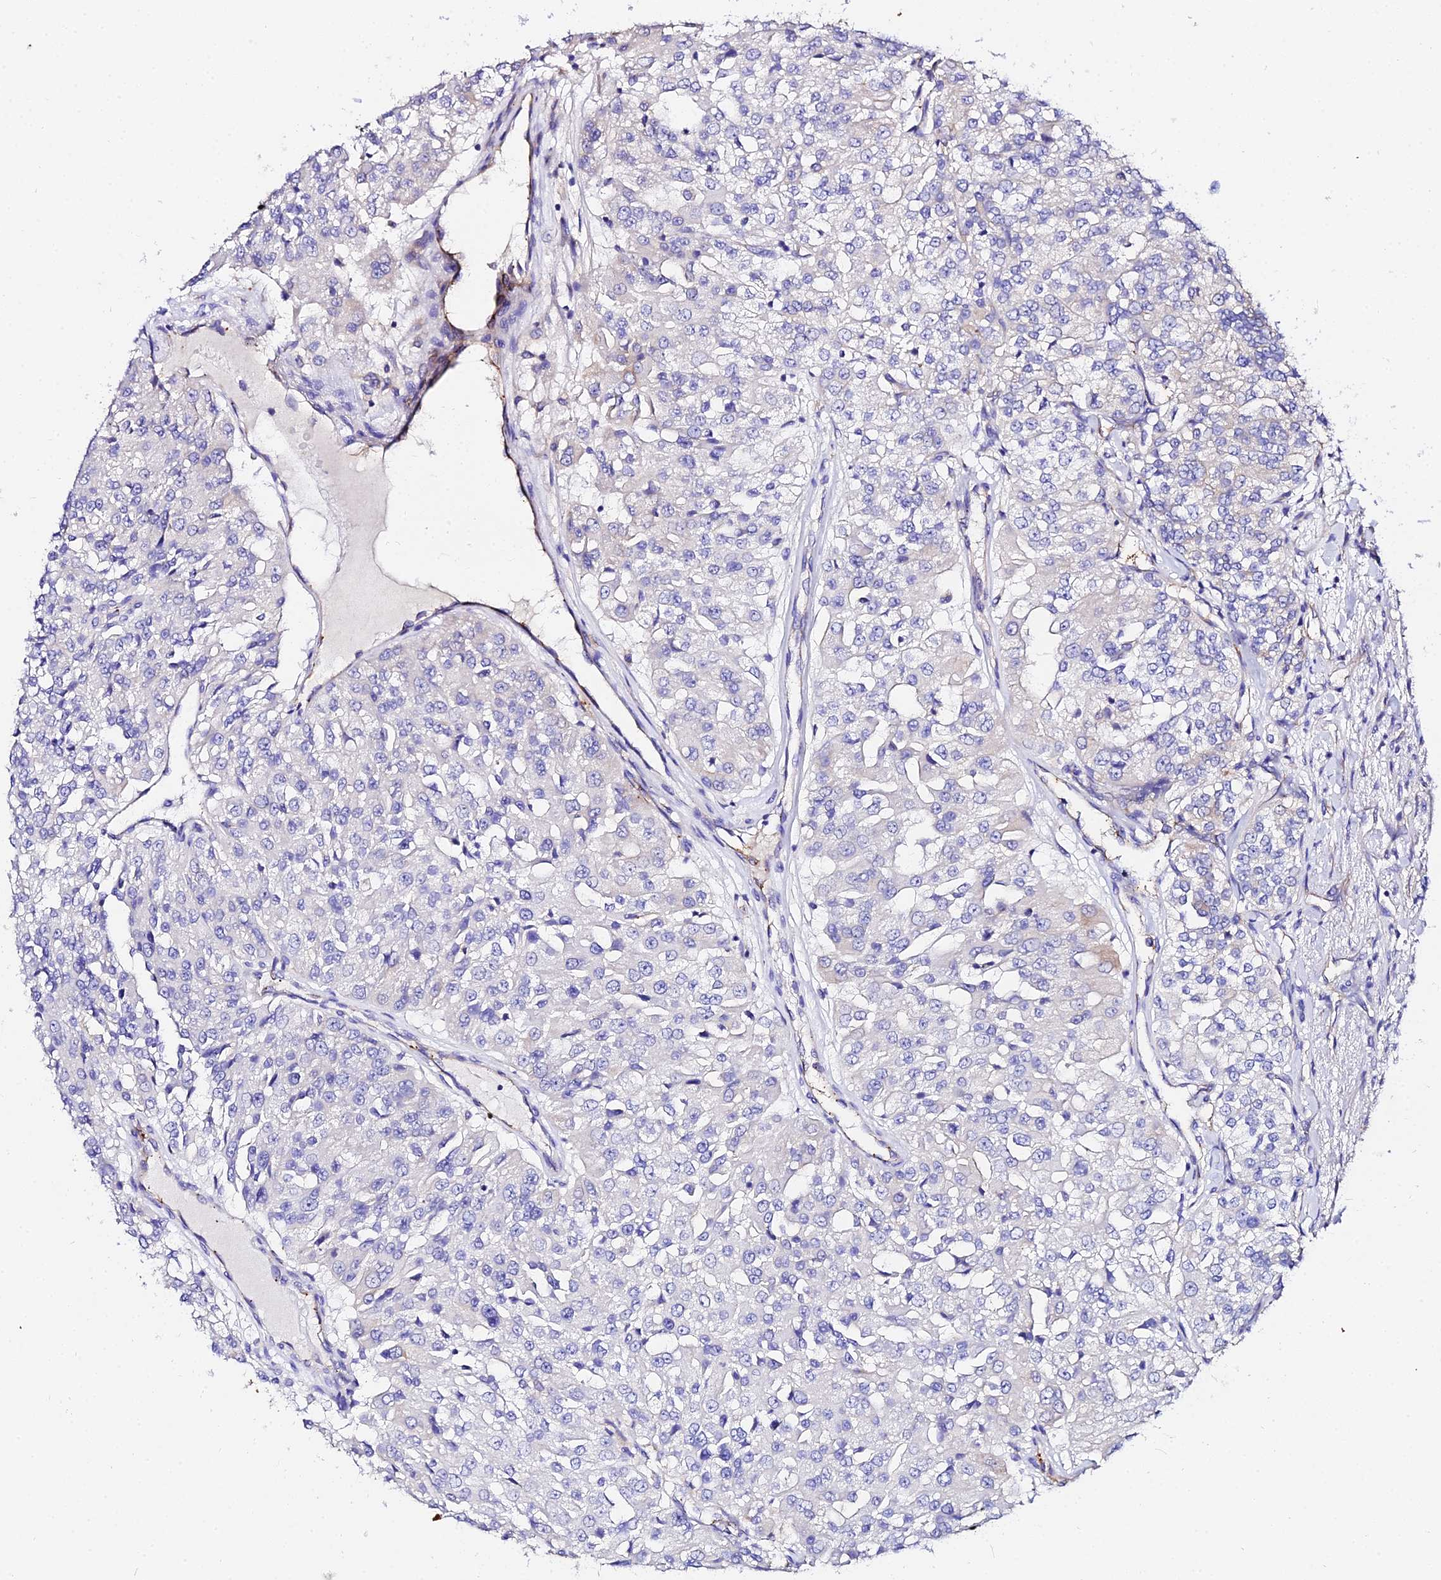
{"staining": {"intensity": "negative", "quantity": "none", "location": "none"}, "tissue": "renal cancer", "cell_type": "Tumor cells", "image_type": "cancer", "snomed": [{"axis": "morphology", "description": "Adenocarcinoma, NOS"}, {"axis": "topography", "description": "Kidney"}], "caption": "Immunohistochemistry micrograph of renal cancer stained for a protein (brown), which demonstrates no expression in tumor cells.", "gene": "DAW1", "patient": {"sex": "female", "age": 63}}